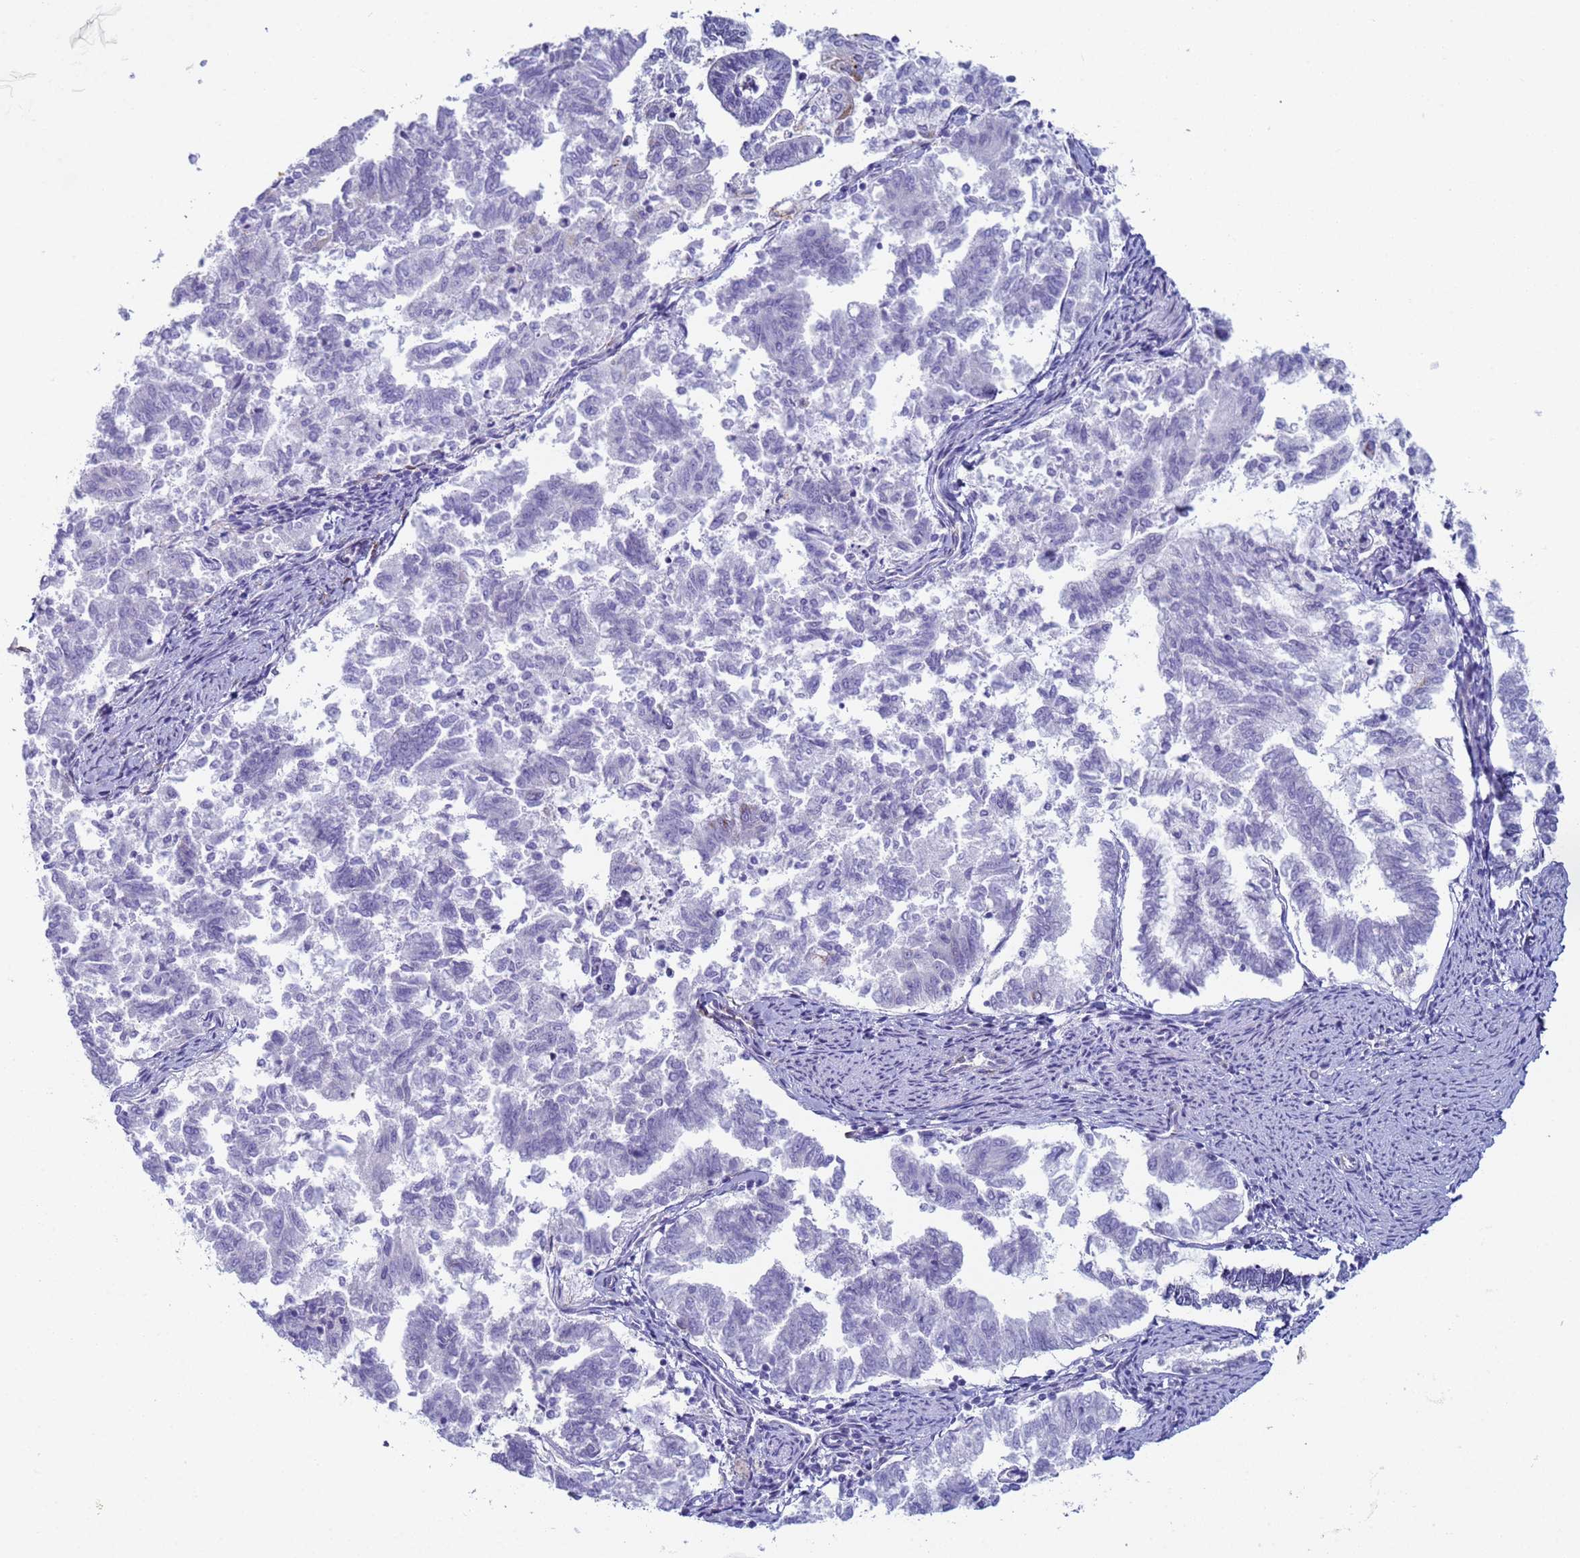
{"staining": {"intensity": "negative", "quantity": "none", "location": "none"}, "tissue": "endometrial cancer", "cell_type": "Tumor cells", "image_type": "cancer", "snomed": [{"axis": "morphology", "description": "Adenocarcinoma, NOS"}, {"axis": "topography", "description": "Endometrium"}], "caption": "Endometrial cancer was stained to show a protein in brown. There is no significant expression in tumor cells.", "gene": "CR1", "patient": {"sex": "female", "age": 79}}